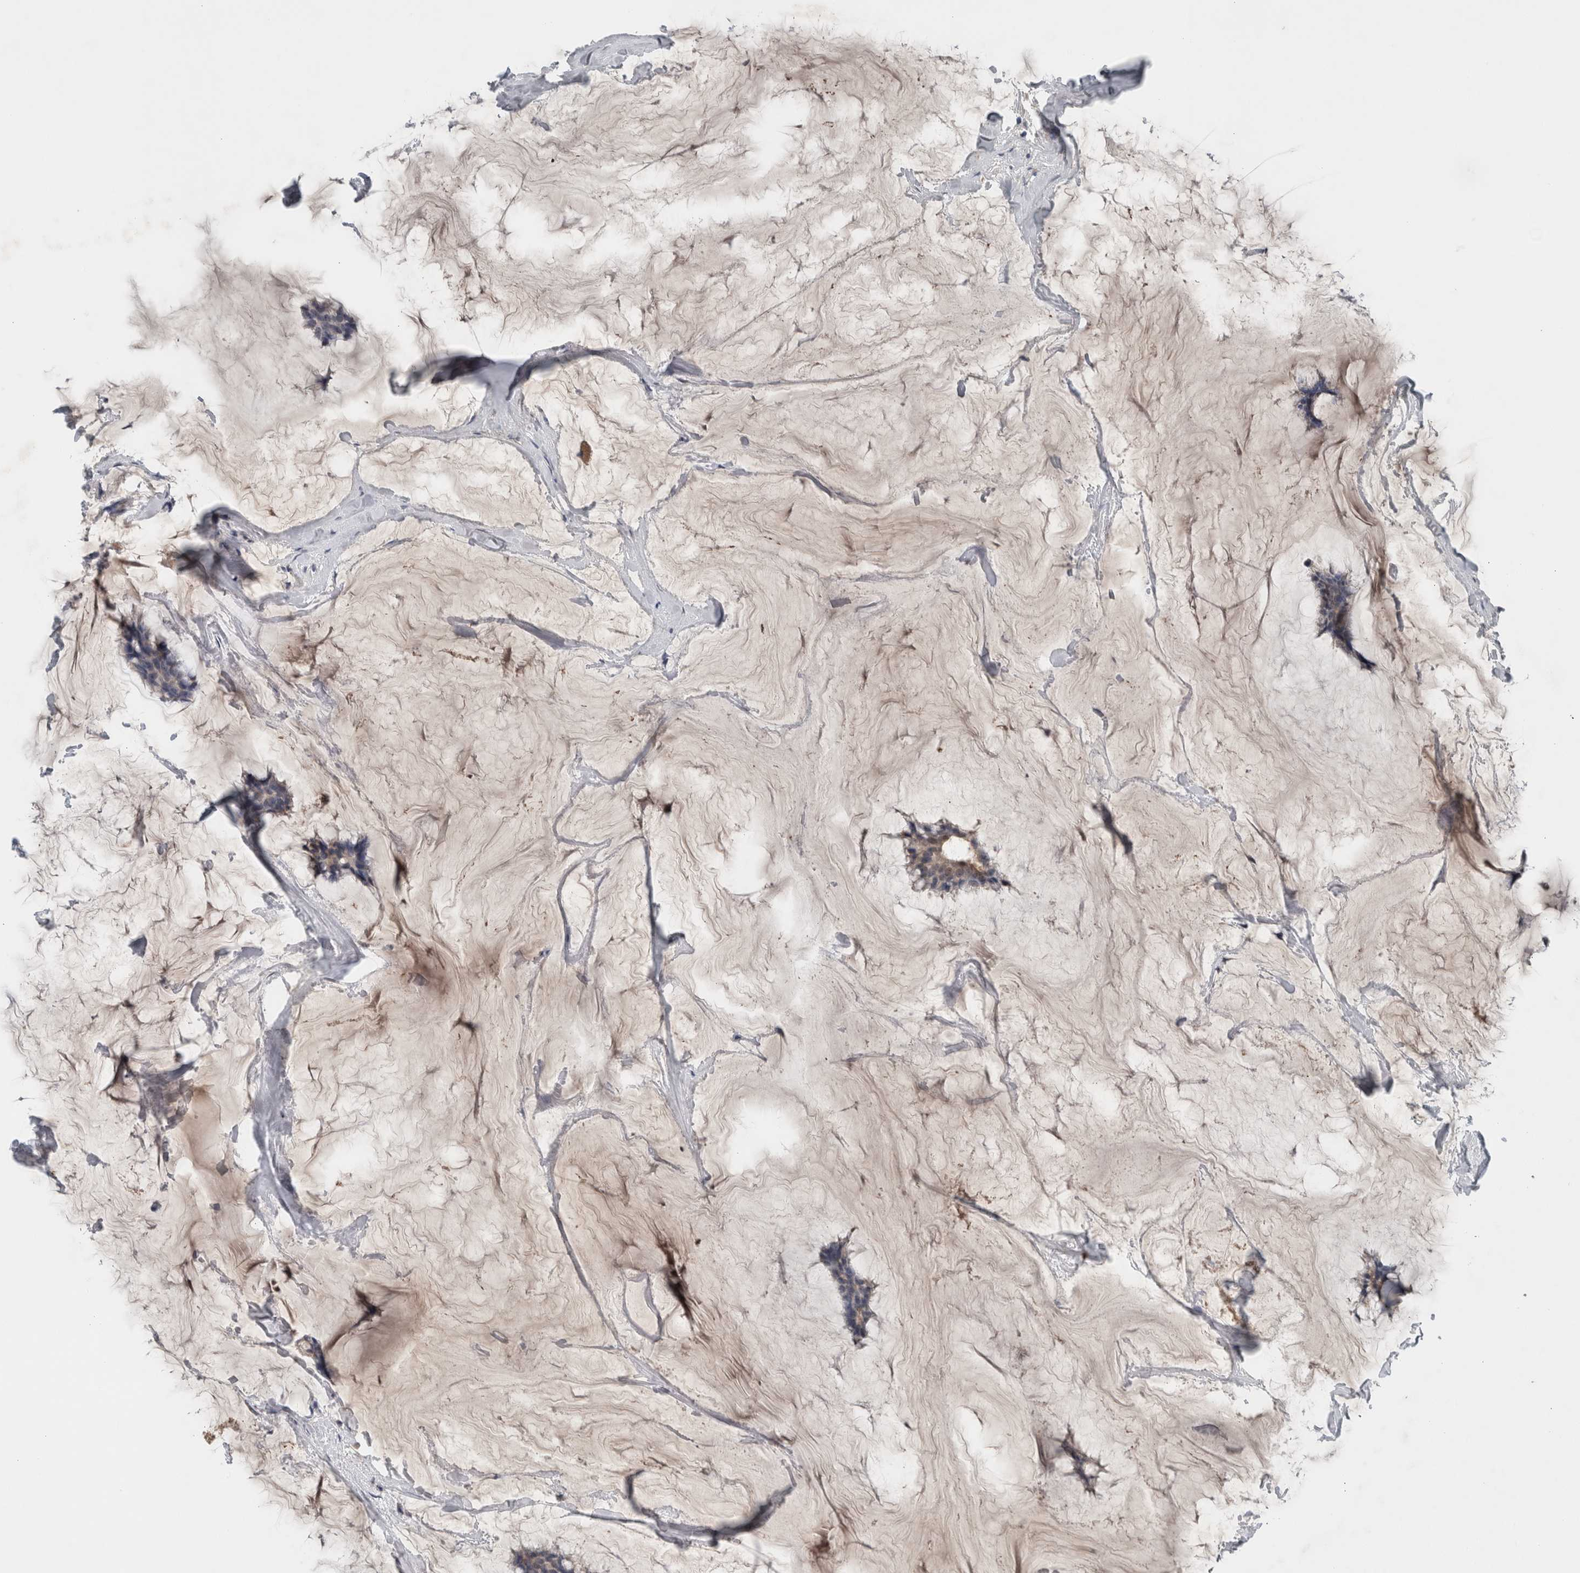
{"staining": {"intensity": "negative", "quantity": "none", "location": "none"}, "tissue": "breast cancer", "cell_type": "Tumor cells", "image_type": "cancer", "snomed": [{"axis": "morphology", "description": "Duct carcinoma"}, {"axis": "topography", "description": "Breast"}], "caption": "This is a photomicrograph of immunohistochemistry staining of breast cancer, which shows no expression in tumor cells.", "gene": "CRNN", "patient": {"sex": "female", "age": 93}}